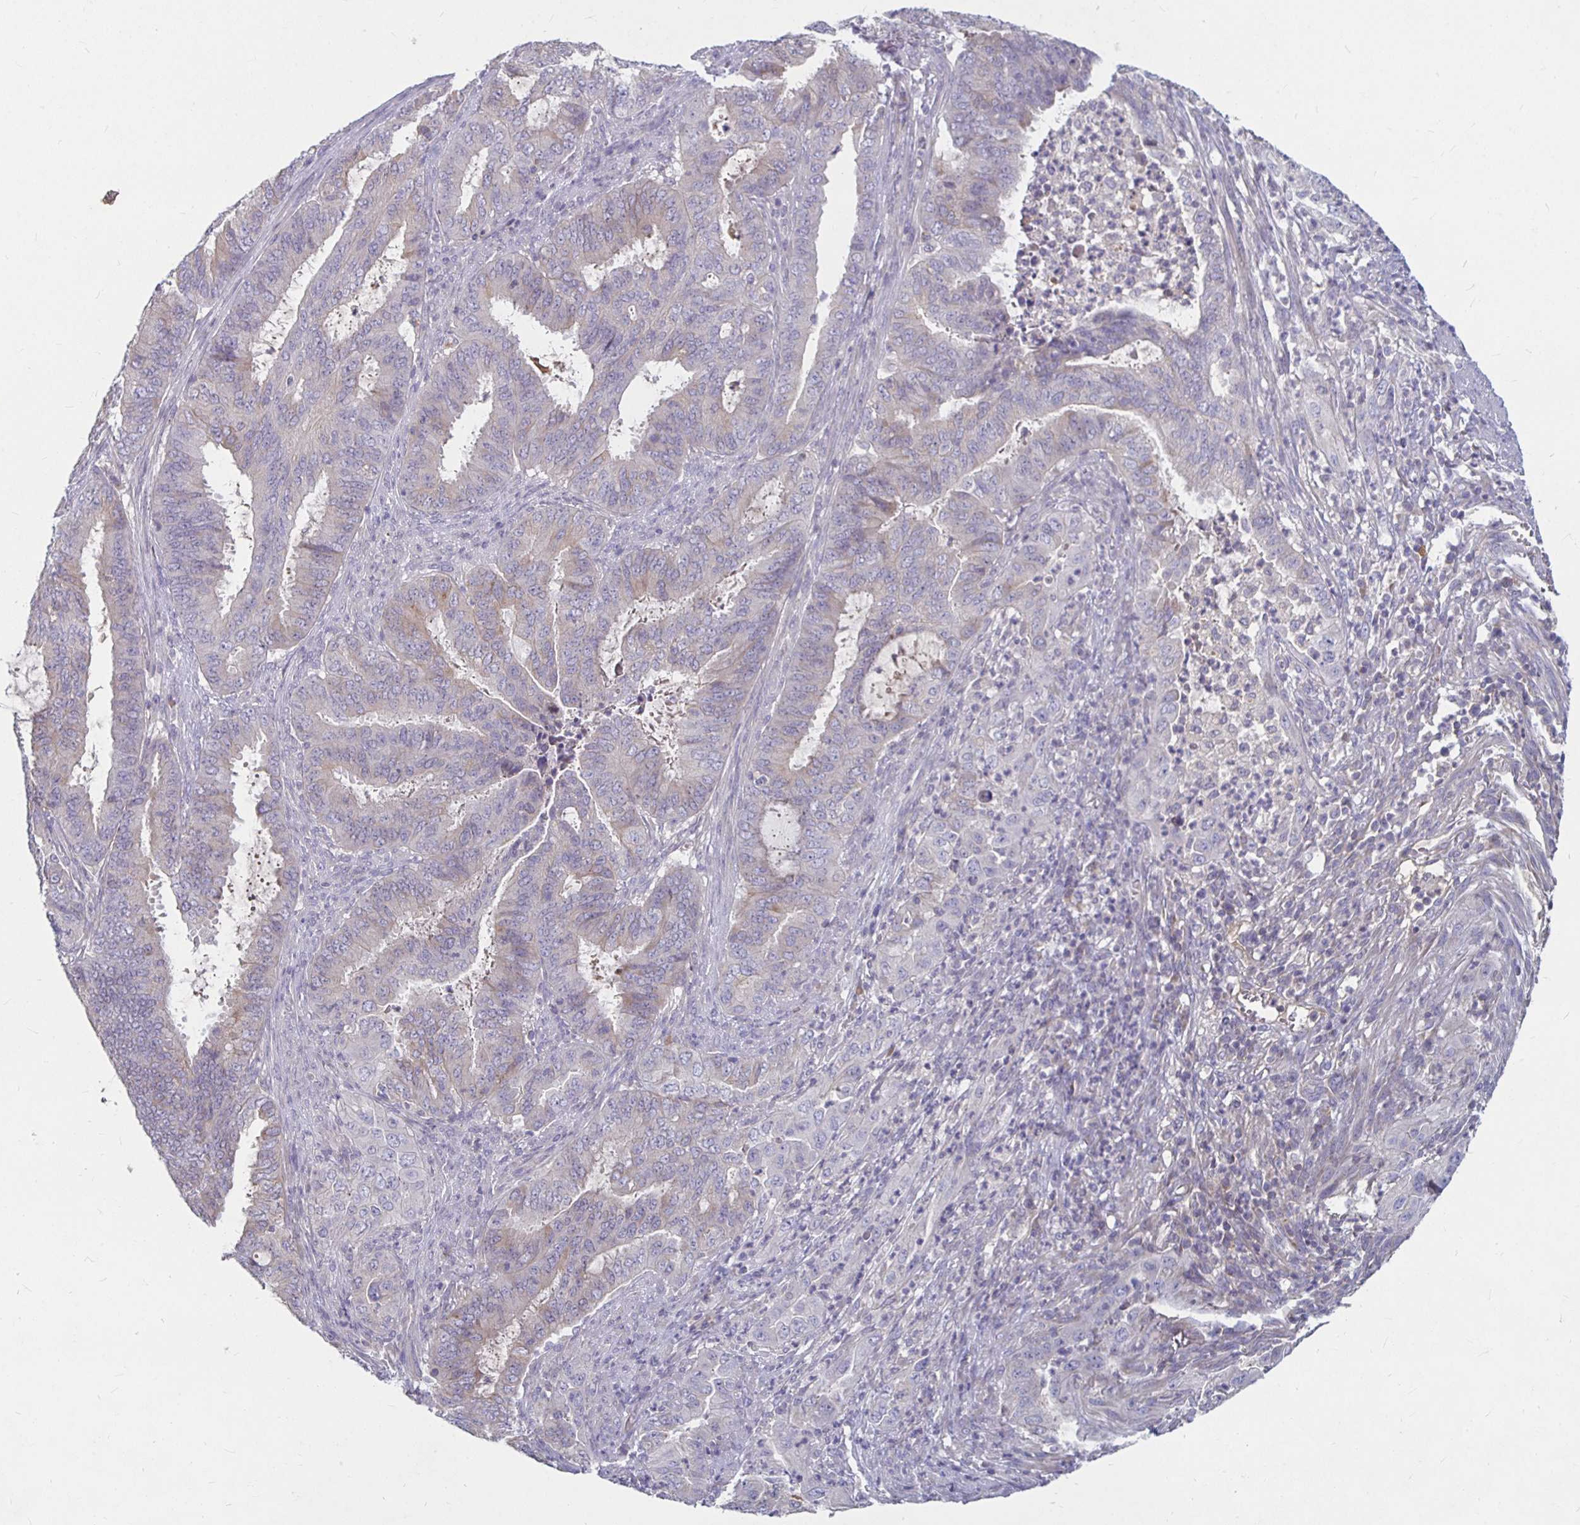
{"staining": {"intensity": "weak", "quantity": "25%-75%", "location": "cytoplasmic/membranous"}, "tissue": "endometrial cancer", "cell_type": "Tumor cells", "image_type": "cancer", "snomed": [{"axis": "morphology", "description": "Adenocarcinoma, NOS"}, {"axis": "topography", "description": "Endometrium"}], "caption": "High-power microscopy captured an immunohistochemistry photomicrograph of endometrial cancer, revealing weak cytoplasmic/membranous positivity in approximately 25%-75% of tumor cells.", "gene": "RNF144B", "patient": {"sex": "female", "age": 51}}